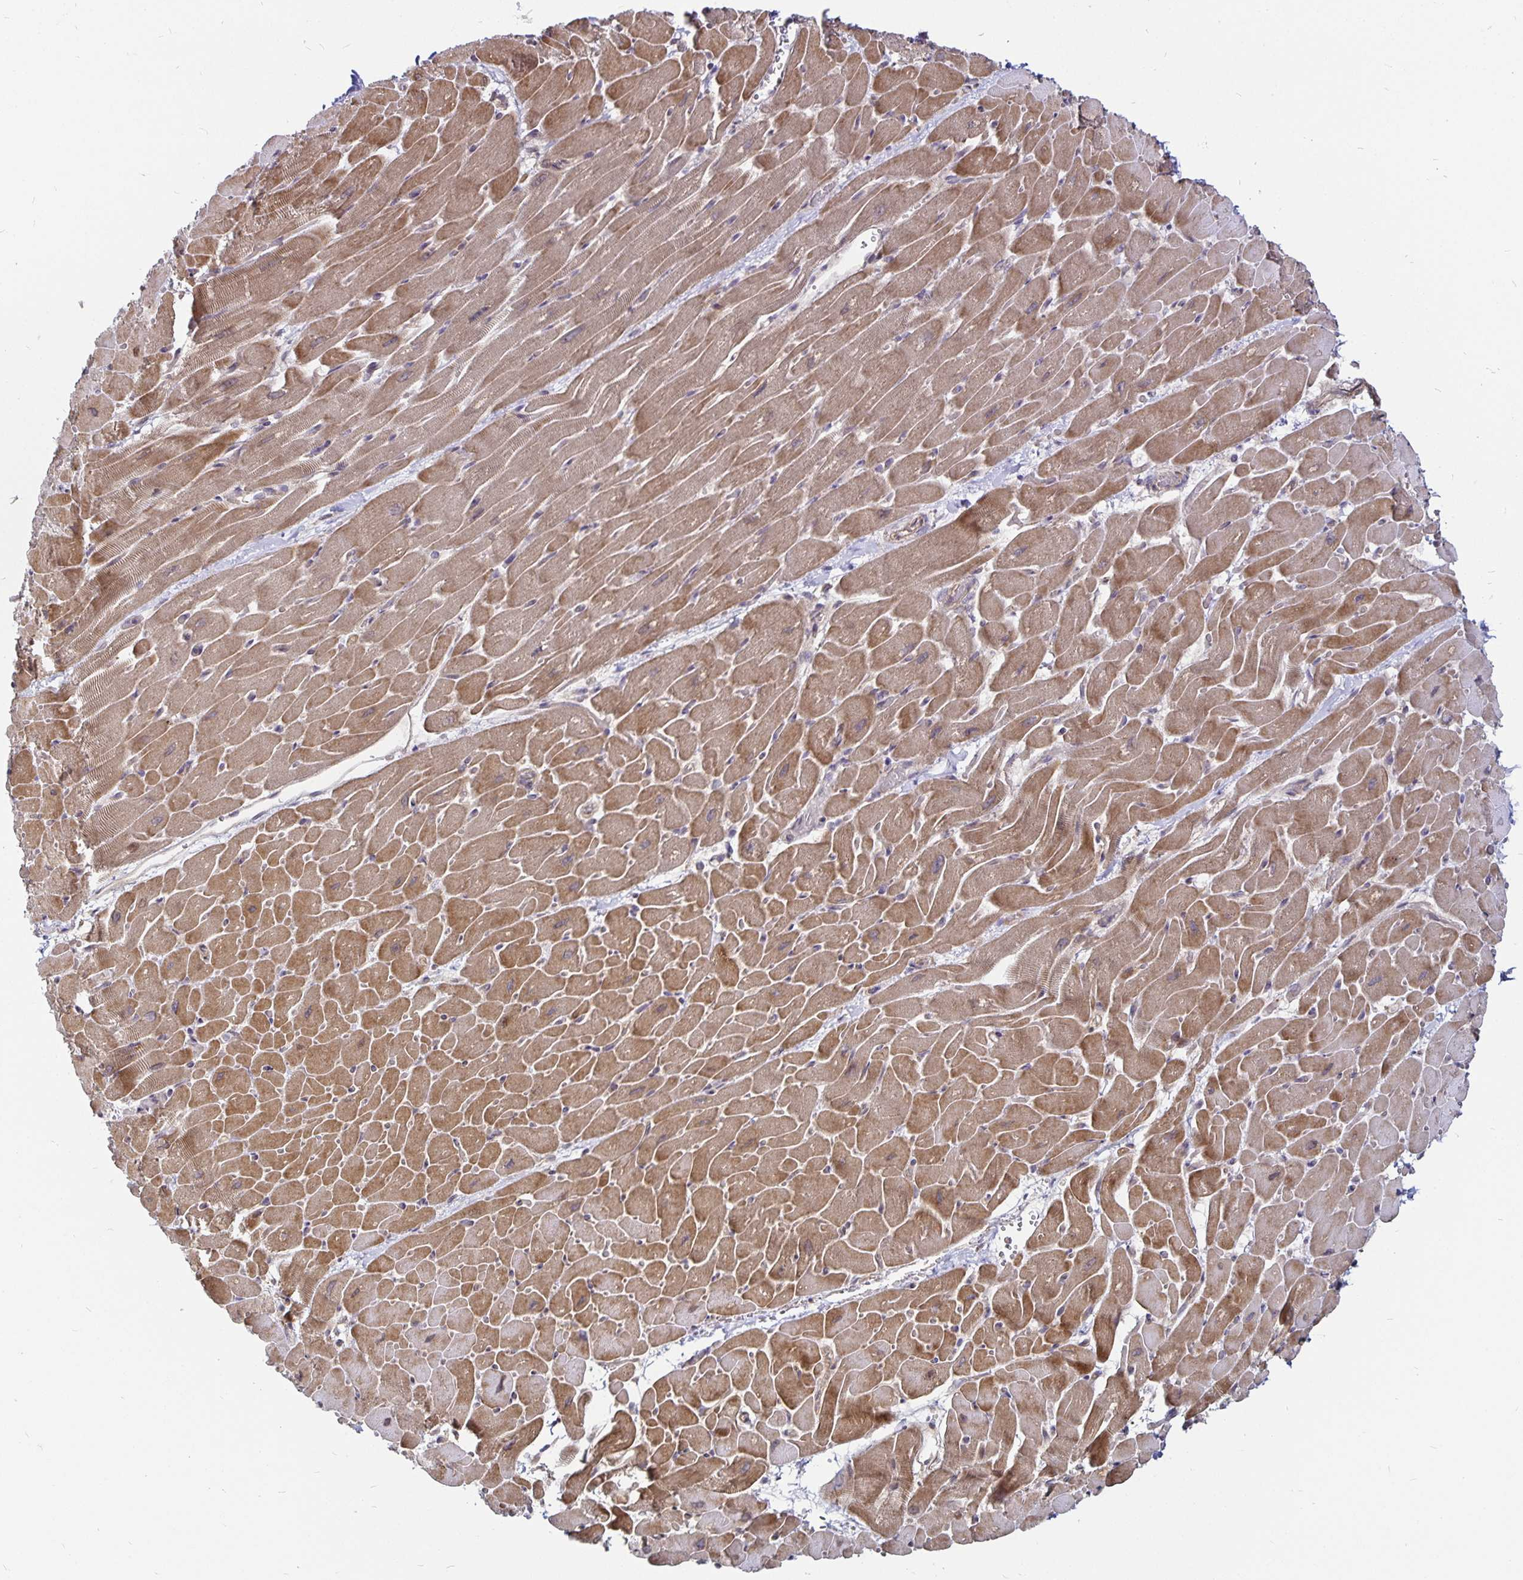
{"staining": {"intensity": "moderate", "quantity": ">75%", "location": "cytoplasmic/membranous"}, "tissue": "heart muscle", "cell_type": "Cardiomyocytes", "image_type": "normal", "snomed": [{"axis": "morphology", "description": "Normal tissue, NOS"}, {"axis": "topography", "description": "Heart"}], "caption": "Immunohistochemical staining of benign human heart muscle demonstrates >75% levels of moderate cytoplasmic/membranous protein positivity in approximately >75% of cardiomyocytes.", "gene": "CYP27A1", "patient": {"sex": "male", "age": 37}}